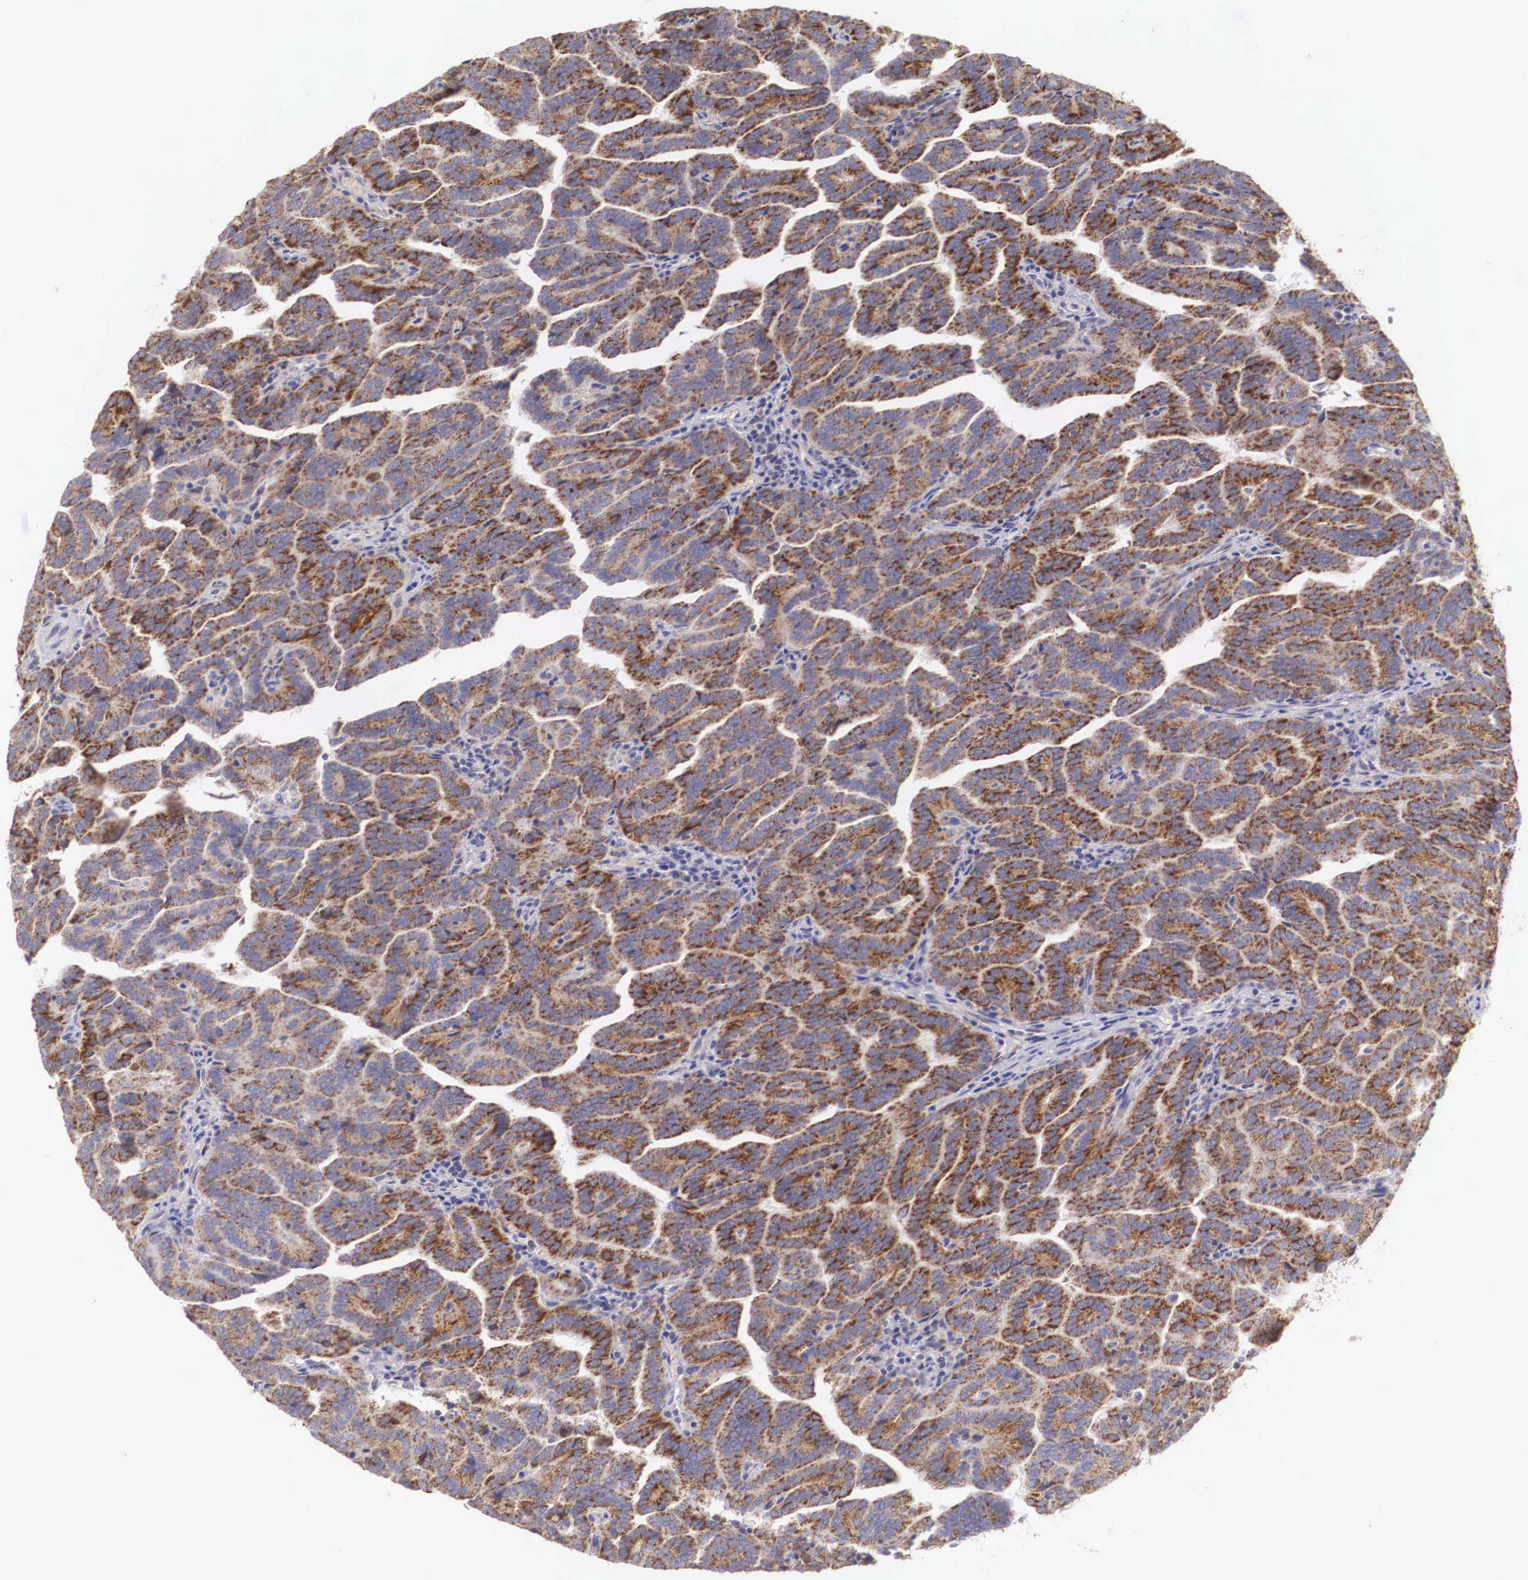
{"staining": {"intensity": "moderate", "quantity": ">75%", "location": "cytoplasmic/membranous"}, "tissue": "renal cancer", "cell_type": "Tumor cells", "image_type": "cancer", "snomed": [{"axis": "morphology", "description": "Adenocarcinoma, NOS"}, {"axis": "topography", "description": "Kidney"}], "caption": "Renal cancer tissue demonstrates moderate cytoplasmic/membranous expression in about >75% of tumor cells (DAB (3,3'-diaminobenzidine) IHC with brightfield microscopy, high magnification).", "gene": "XPNPEP3", "patient": {"sex": "male", "age": 61}}